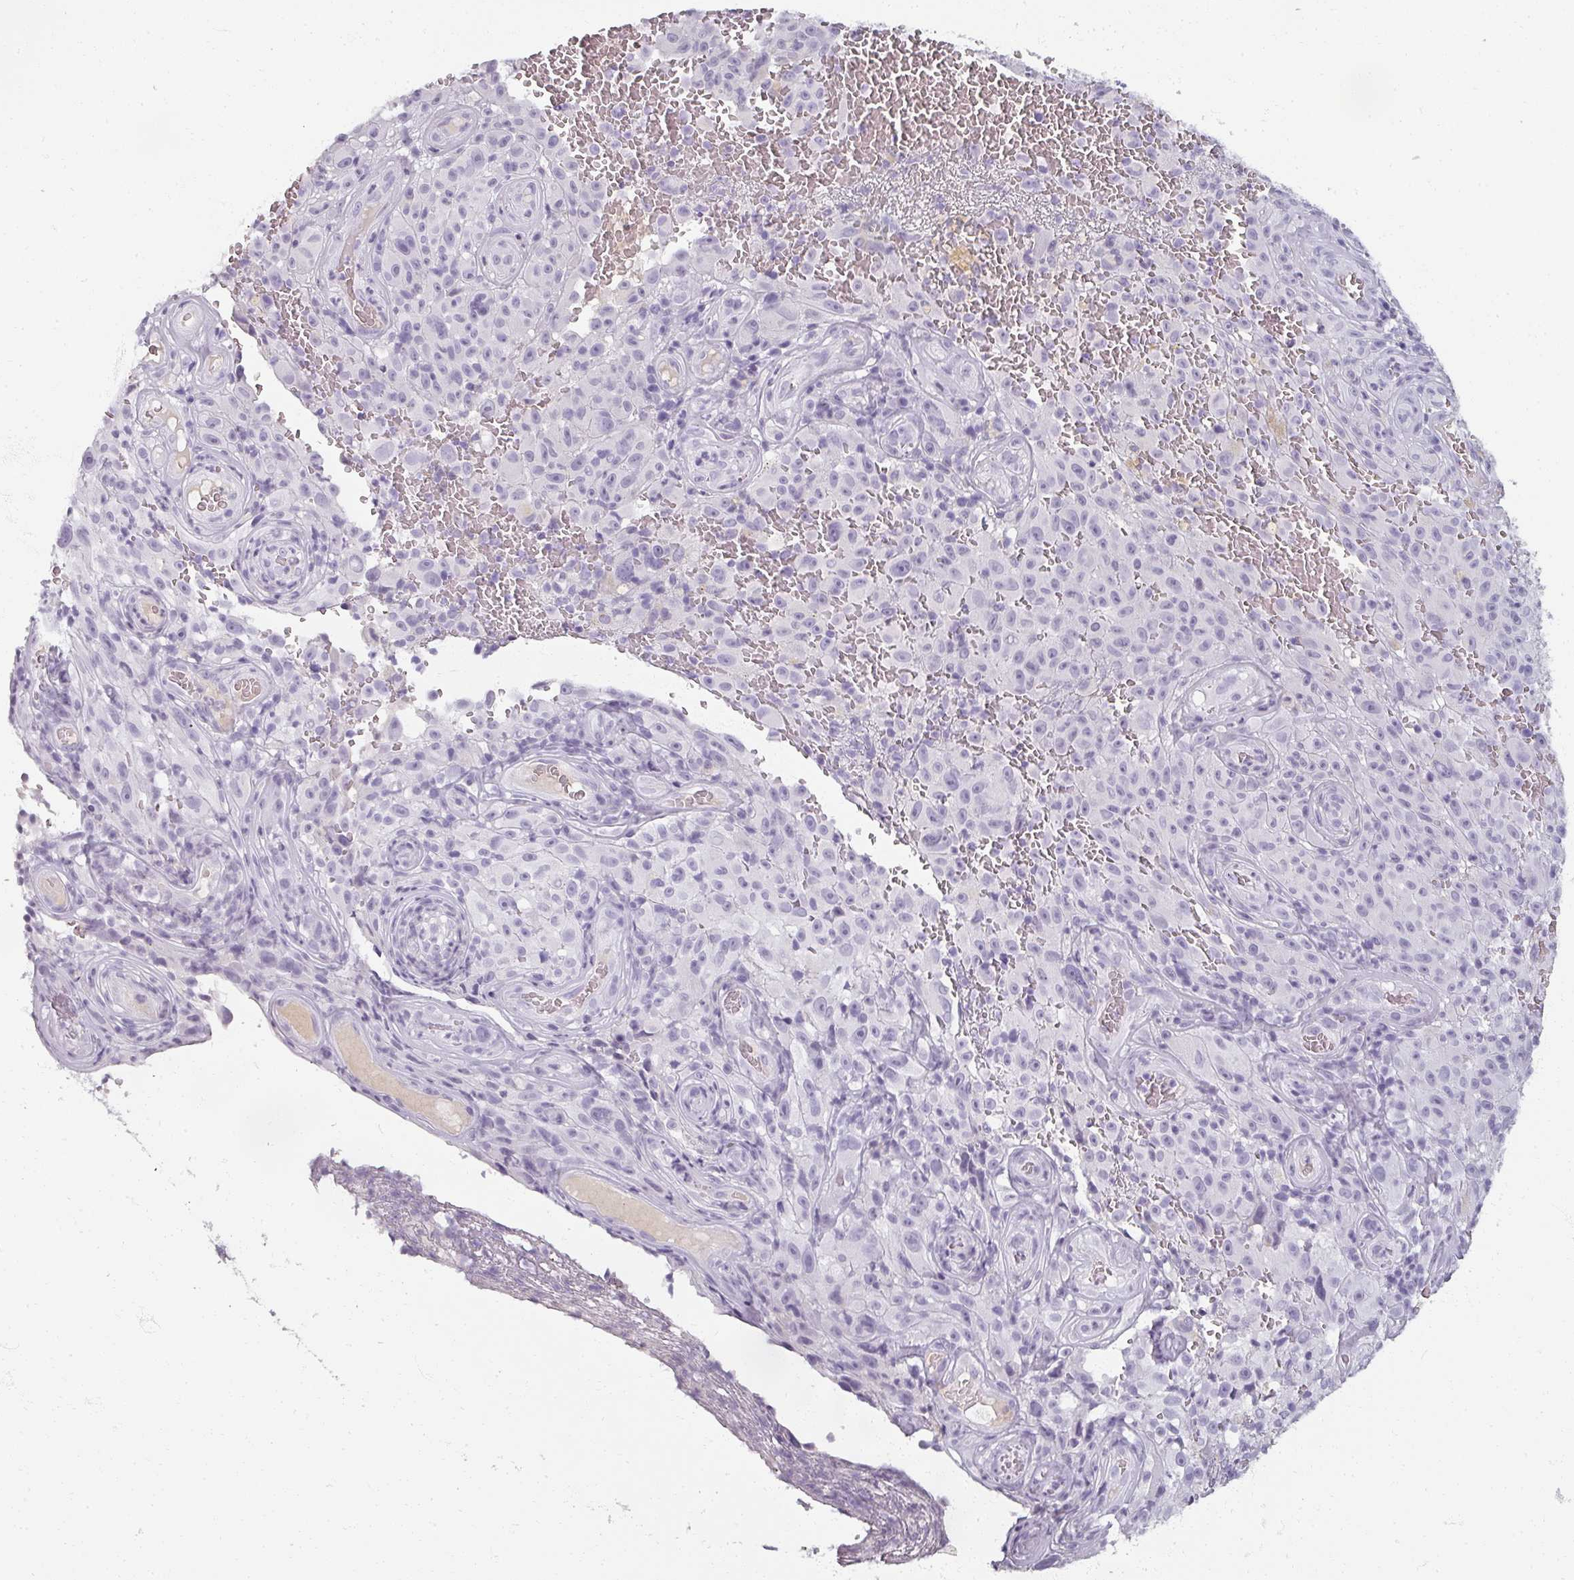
{"staining": {"intensity": "negative", "quantity": "none", "location": "none"}, "tissue": "melanoma", "cell_type": "Tumor cells", "image_type": "cancer", "snomed": [{"axis": "morphology", "description": "Malignant melanoma, NOS"}, {"axis": "topography", "description": "Skin"}], "caption": "Tumor cells are negative for protein expression in human malignant melanoma.", "gene": "REG3G", "patient": {"sex": "female", "age": 82}}